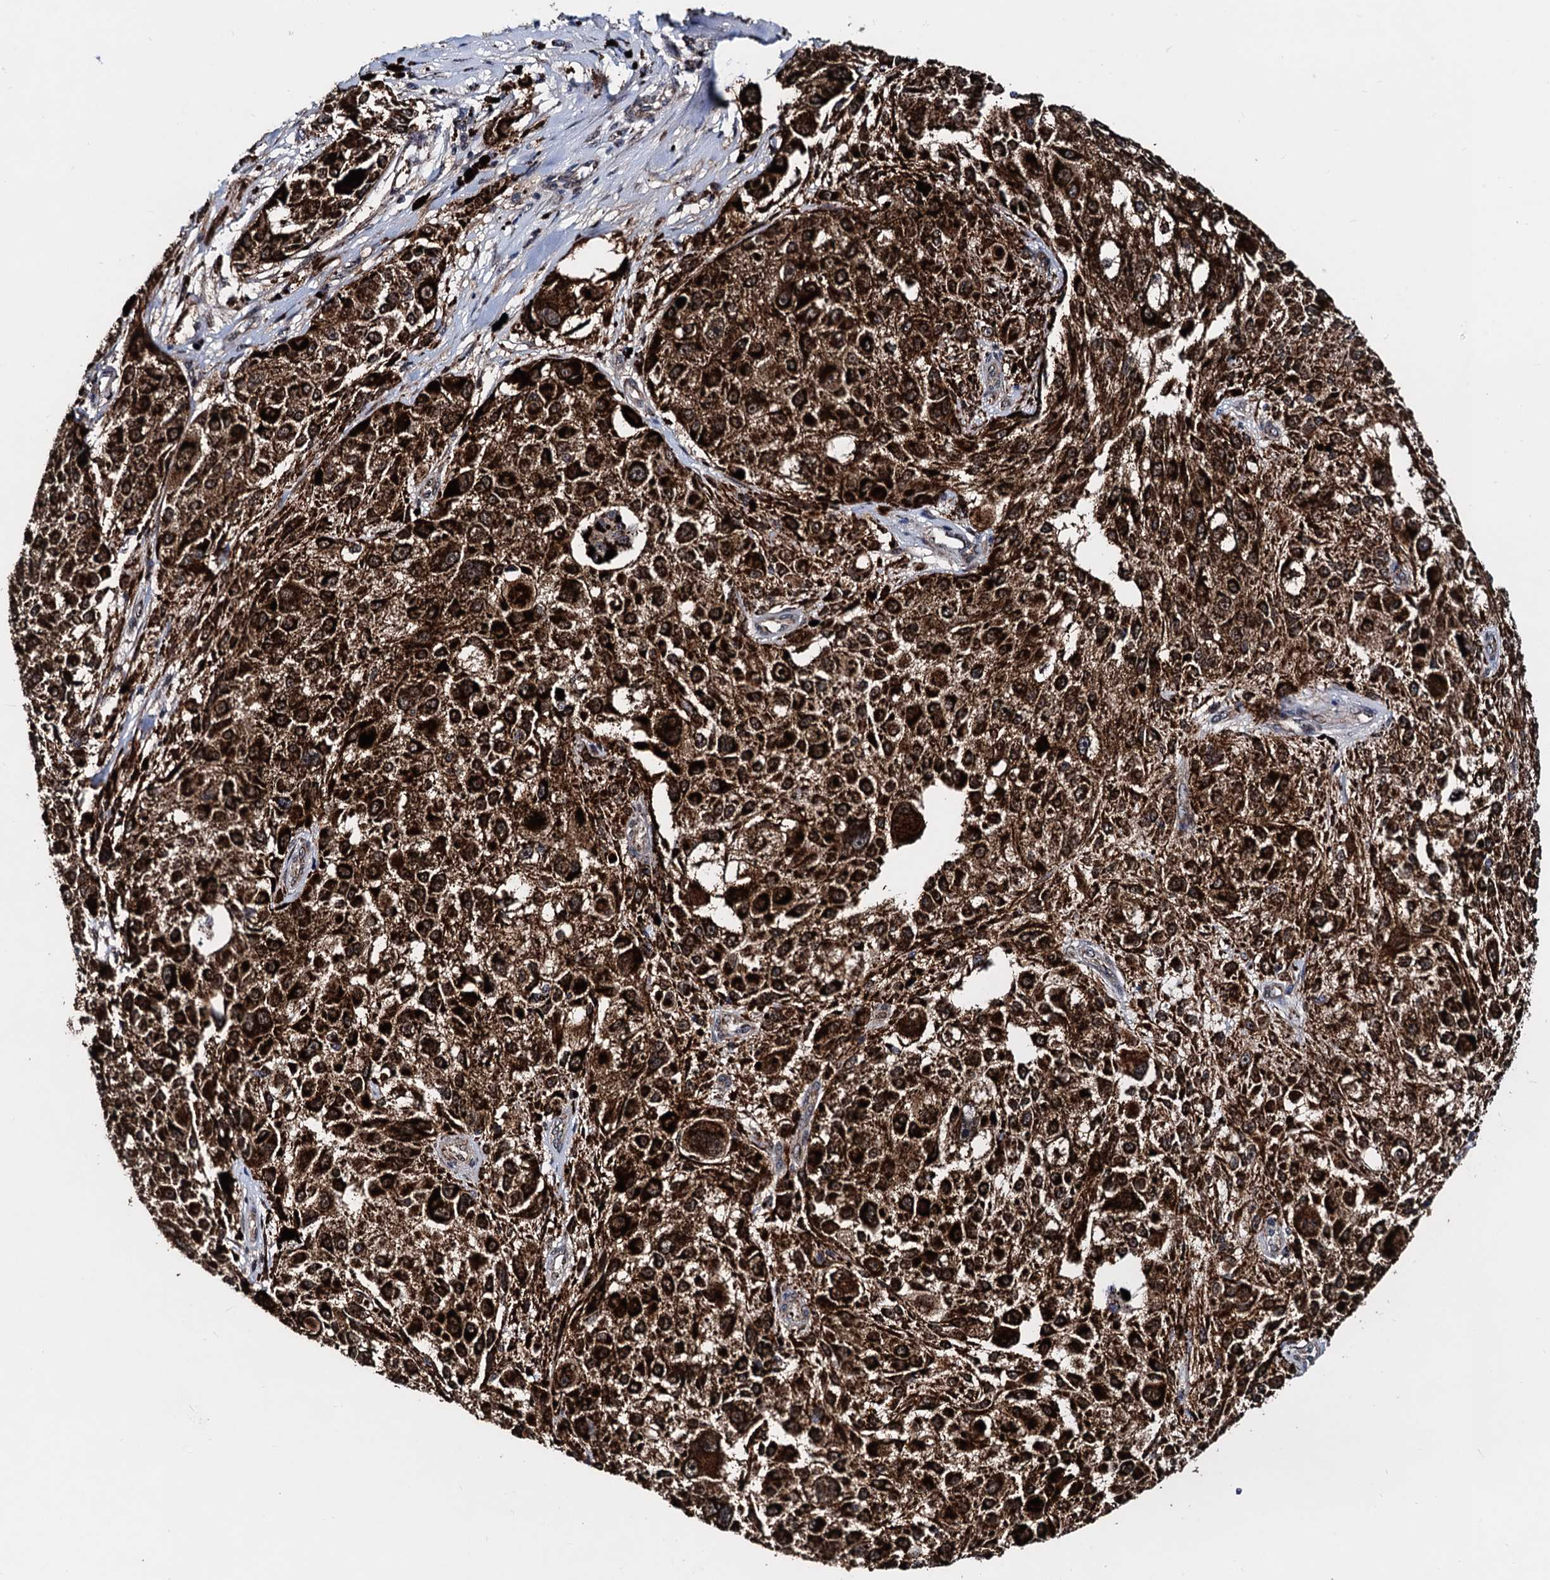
{"staining": {"intensity": "strong", "quantity": ">75%", "location": "cytoplasmic/membranous"}, "tissue": "melanoma", "cell_type": "Tumor cells", "image_type": "cancer", "snomed": [{"axis": "morphology", "description": "Necrosis, NOS"}, {"axis": "morphology", "description": "Malignant melanoma, NOS"}, {"axis": "topography", "description": "Skin"}], "caption": "A brown stain labels strong cytoplasmic/membranous positivity of a protein in human malignant melanoma tumor cells.", "gene": "COA4", "patient": {"sex": "female", "age": 87}}